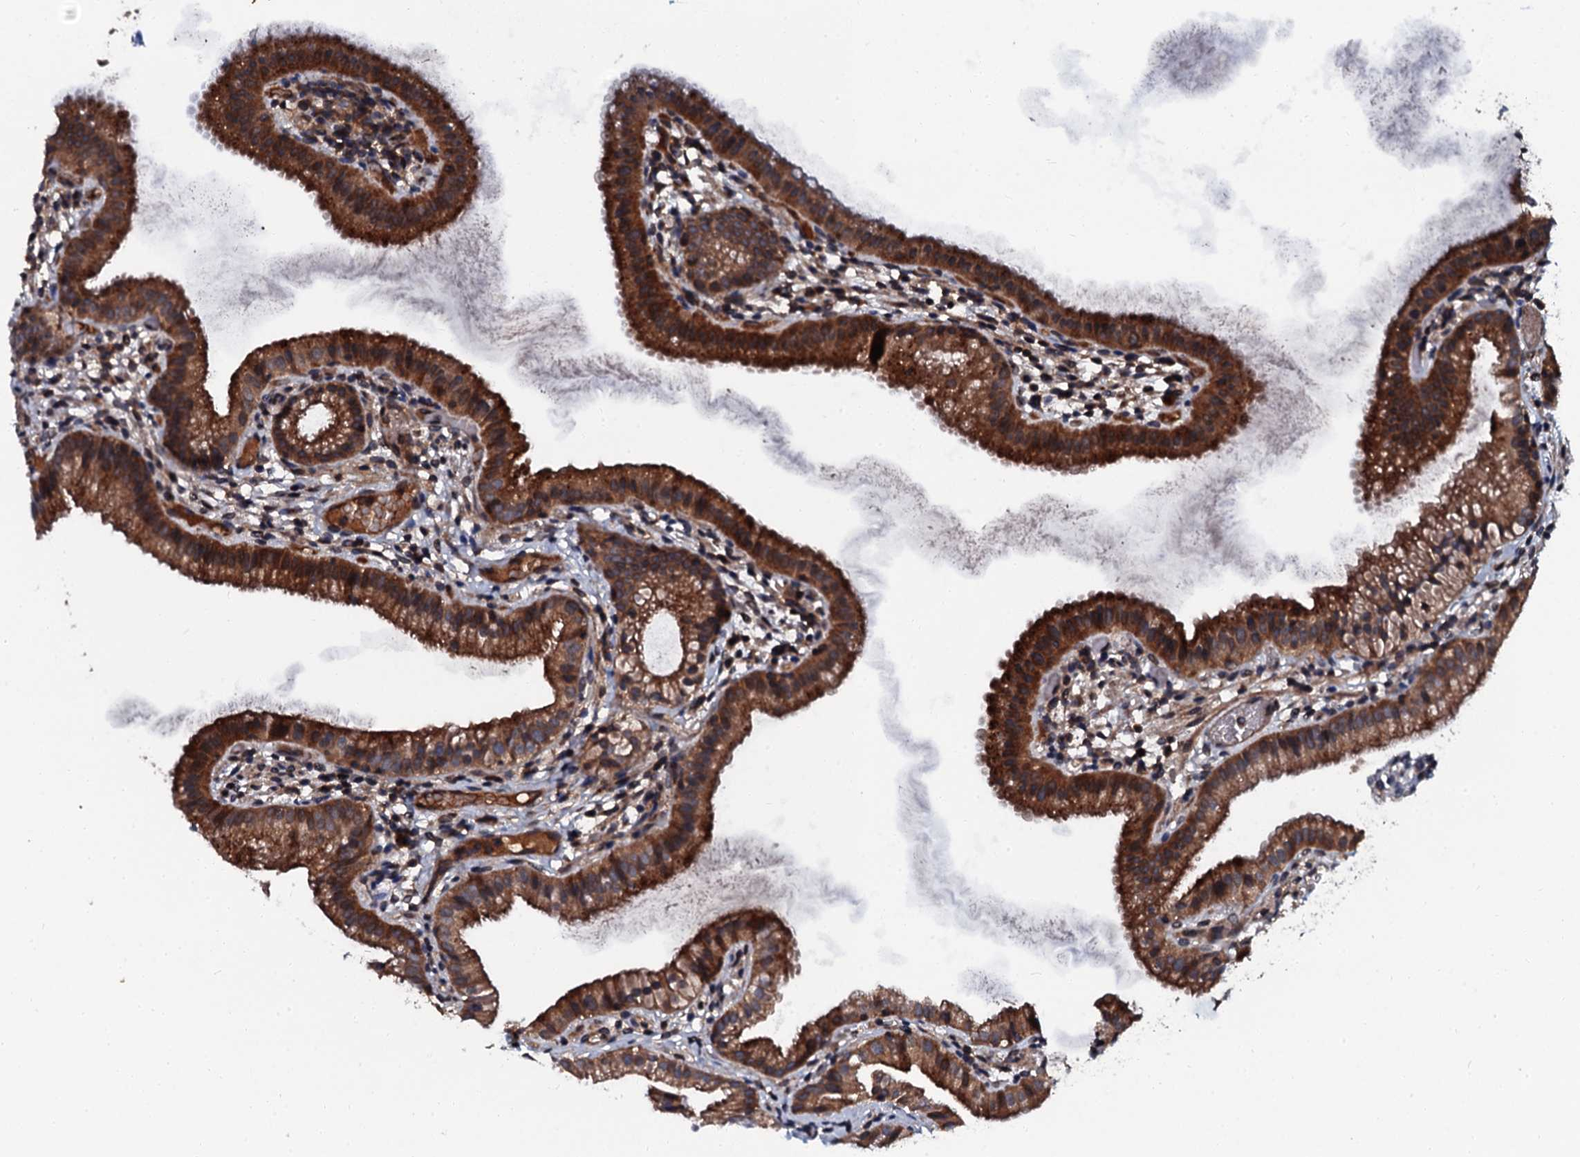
{"staining": {"intensity": "strong", "quantity": ">75%", "location": "cytoplasmic/membranous"}, "tissue": "gallbladder", "cell_type": "Glandular cells", "image_type": "normal", "snomed": [{"axis": "morphology", "description": "Normal tissue, NOS"}, {"axis": "topography", "description": "Gallbladder"}], "caption": "High-magnification brightfield microscopy of normal gallbladder stained with DAB (3,3'-diaminobenzidine) (brown) and counterstained with hematoxylin (blue). glandular cells exhibit strong cytoplasmic/membranous positivity is appreciated in about>75% of cells.", "gene": "N4BP1", "patient": {"sex": "female", "age": 46}}